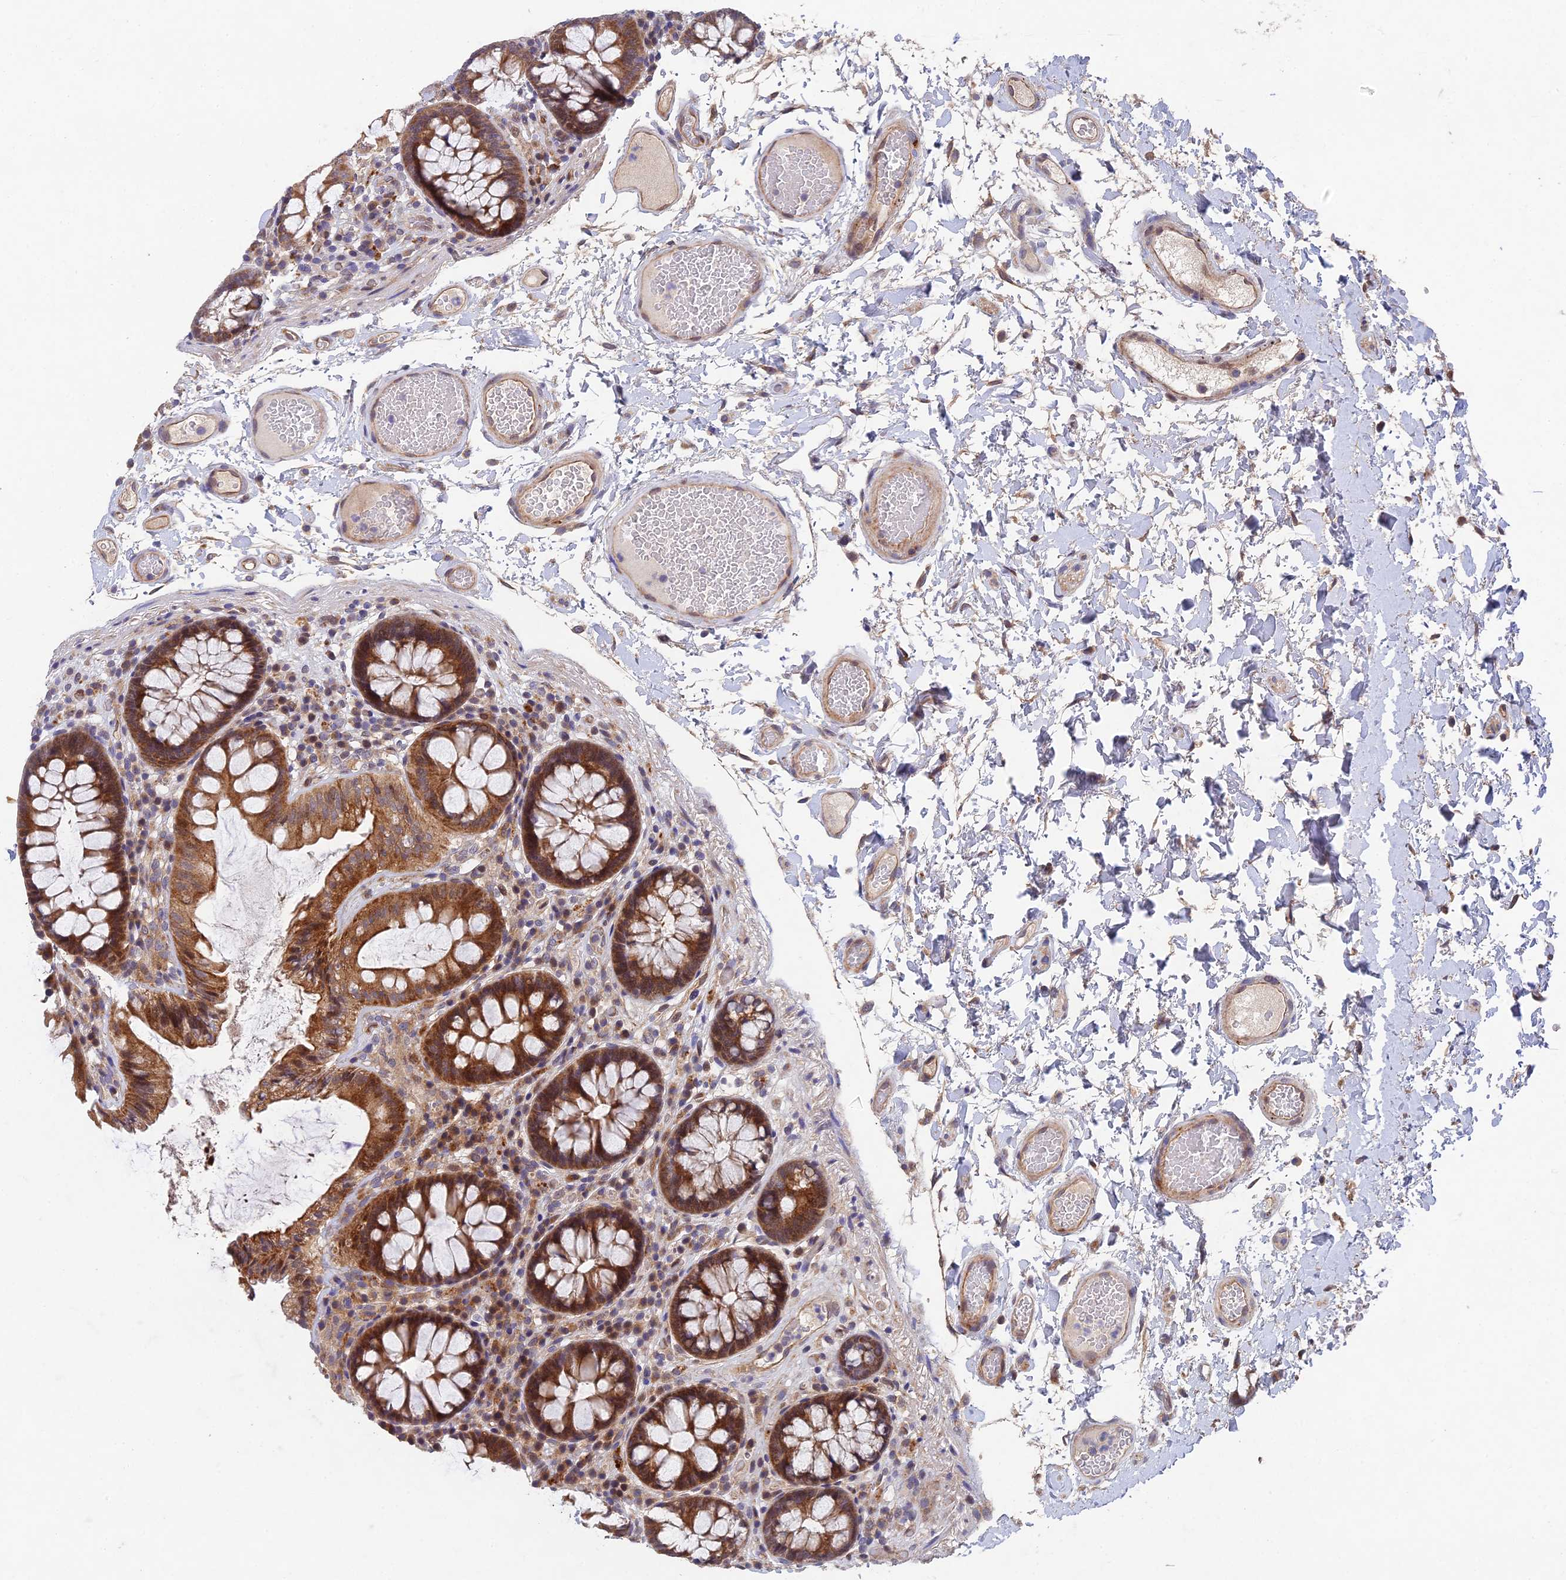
{"staining": {"intensity": "moderate", "quantity": ">75%", "location": "cytoplasmic/membranous"}, "tissue": "colon", "cell_type": "Endothelial cells", "image_type": "normal", "snomed": [{"axis": "morphology", "description": "Normal tissue, NOS"}, {"axis": "topography", "description": "Colon"}], "caption": "Endothelial cells exhibit medium levels of moderate cytoplasmic/membranous expression in approximately >75% of cells in benign colon.", "gene": "NSMCE1", "patient": {"sex": "male", "age": 84}}